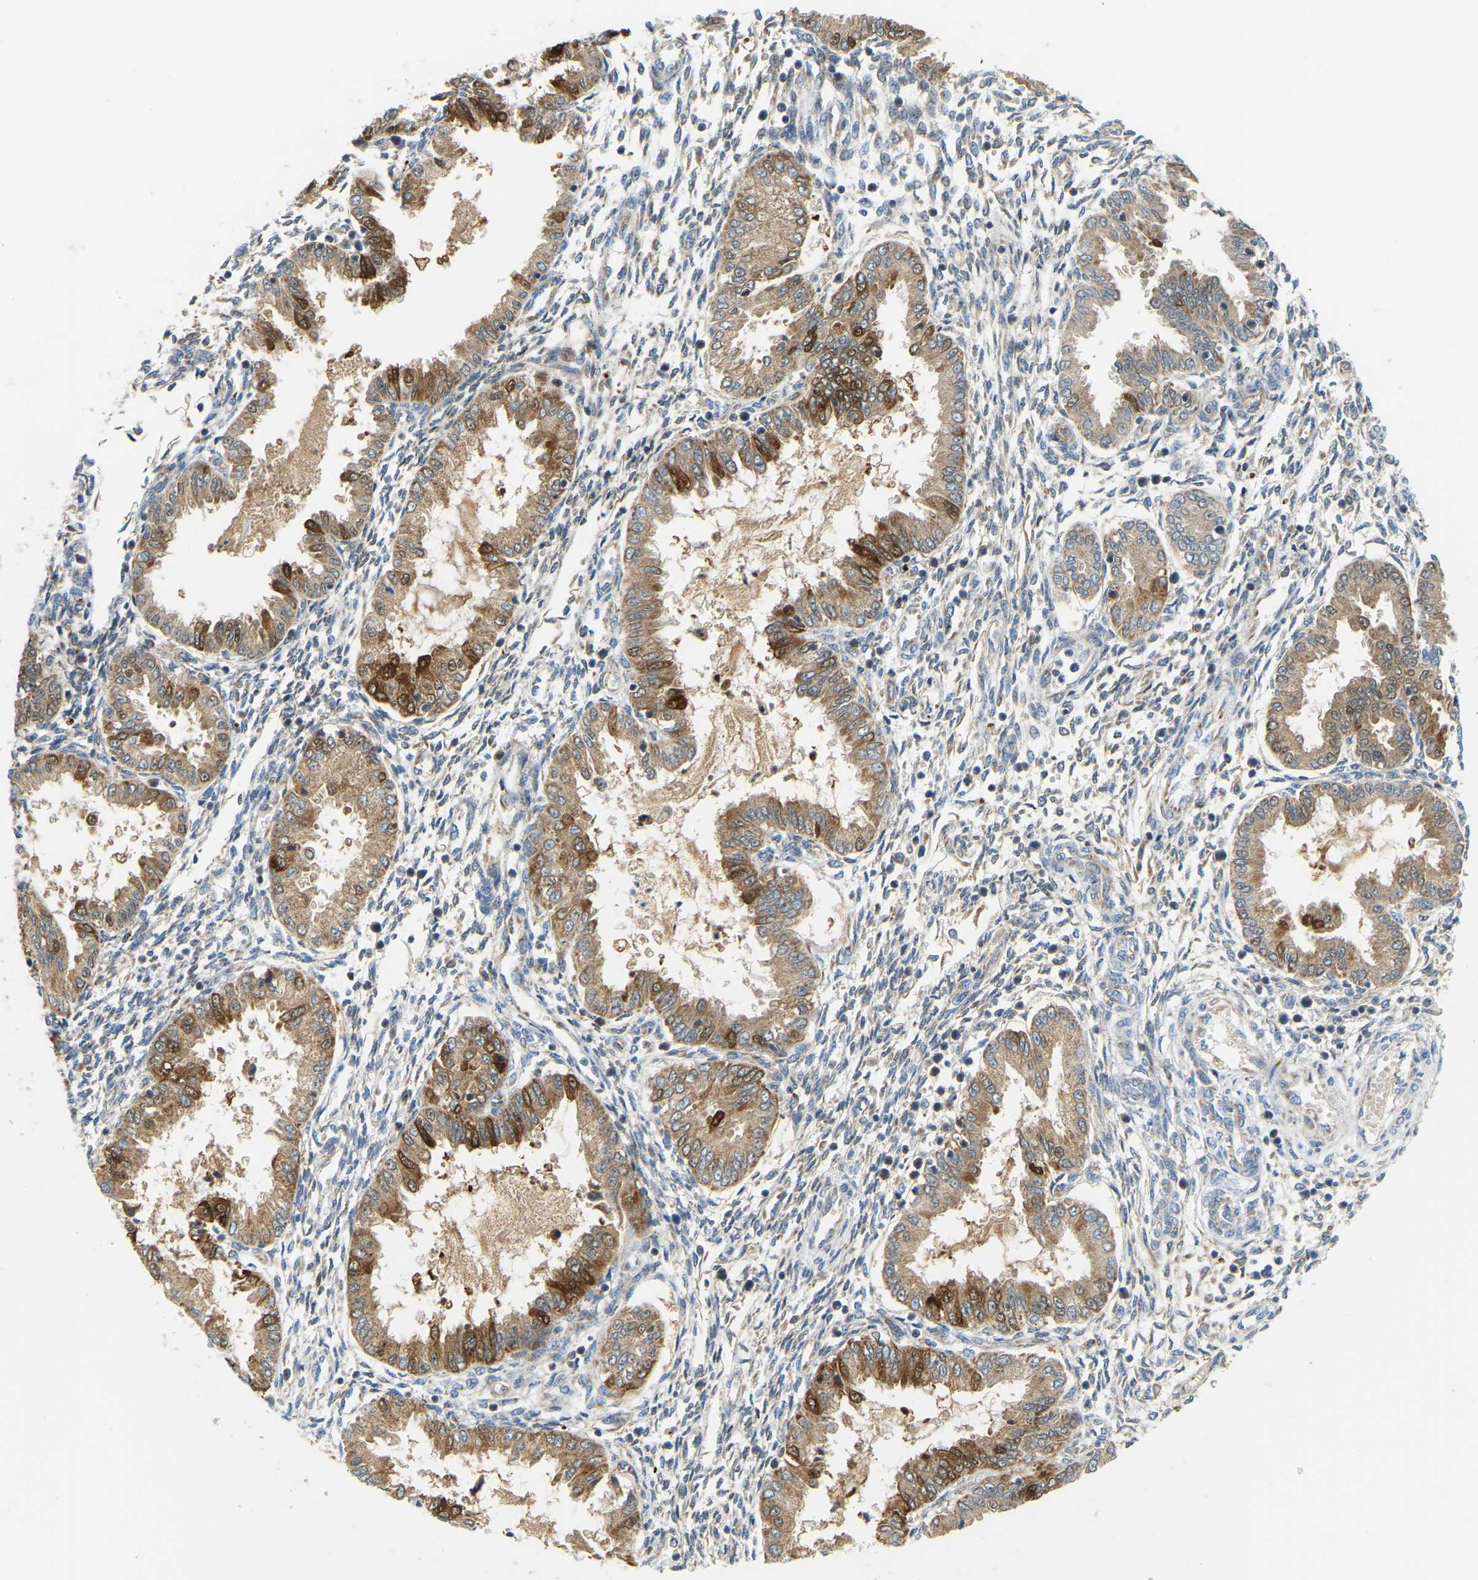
{"staining": {"intensity": "negative", "quantity": "none", "location": "none"}, "tissue": "endometrium", "cell_type": "Cells in endometrial stroma", "image_type": "normal", "snomed": [{"axis": "morphology", "description": "Normal tissue, NOS"}, {"axis": "topography", "description": "Endometrium"}], "caption": "The histopathology image shows no significant positivity in cells in endometrial stroma of endometrium.", "gene": "GDA", "patient": {"sex": "female", "age": 33}}